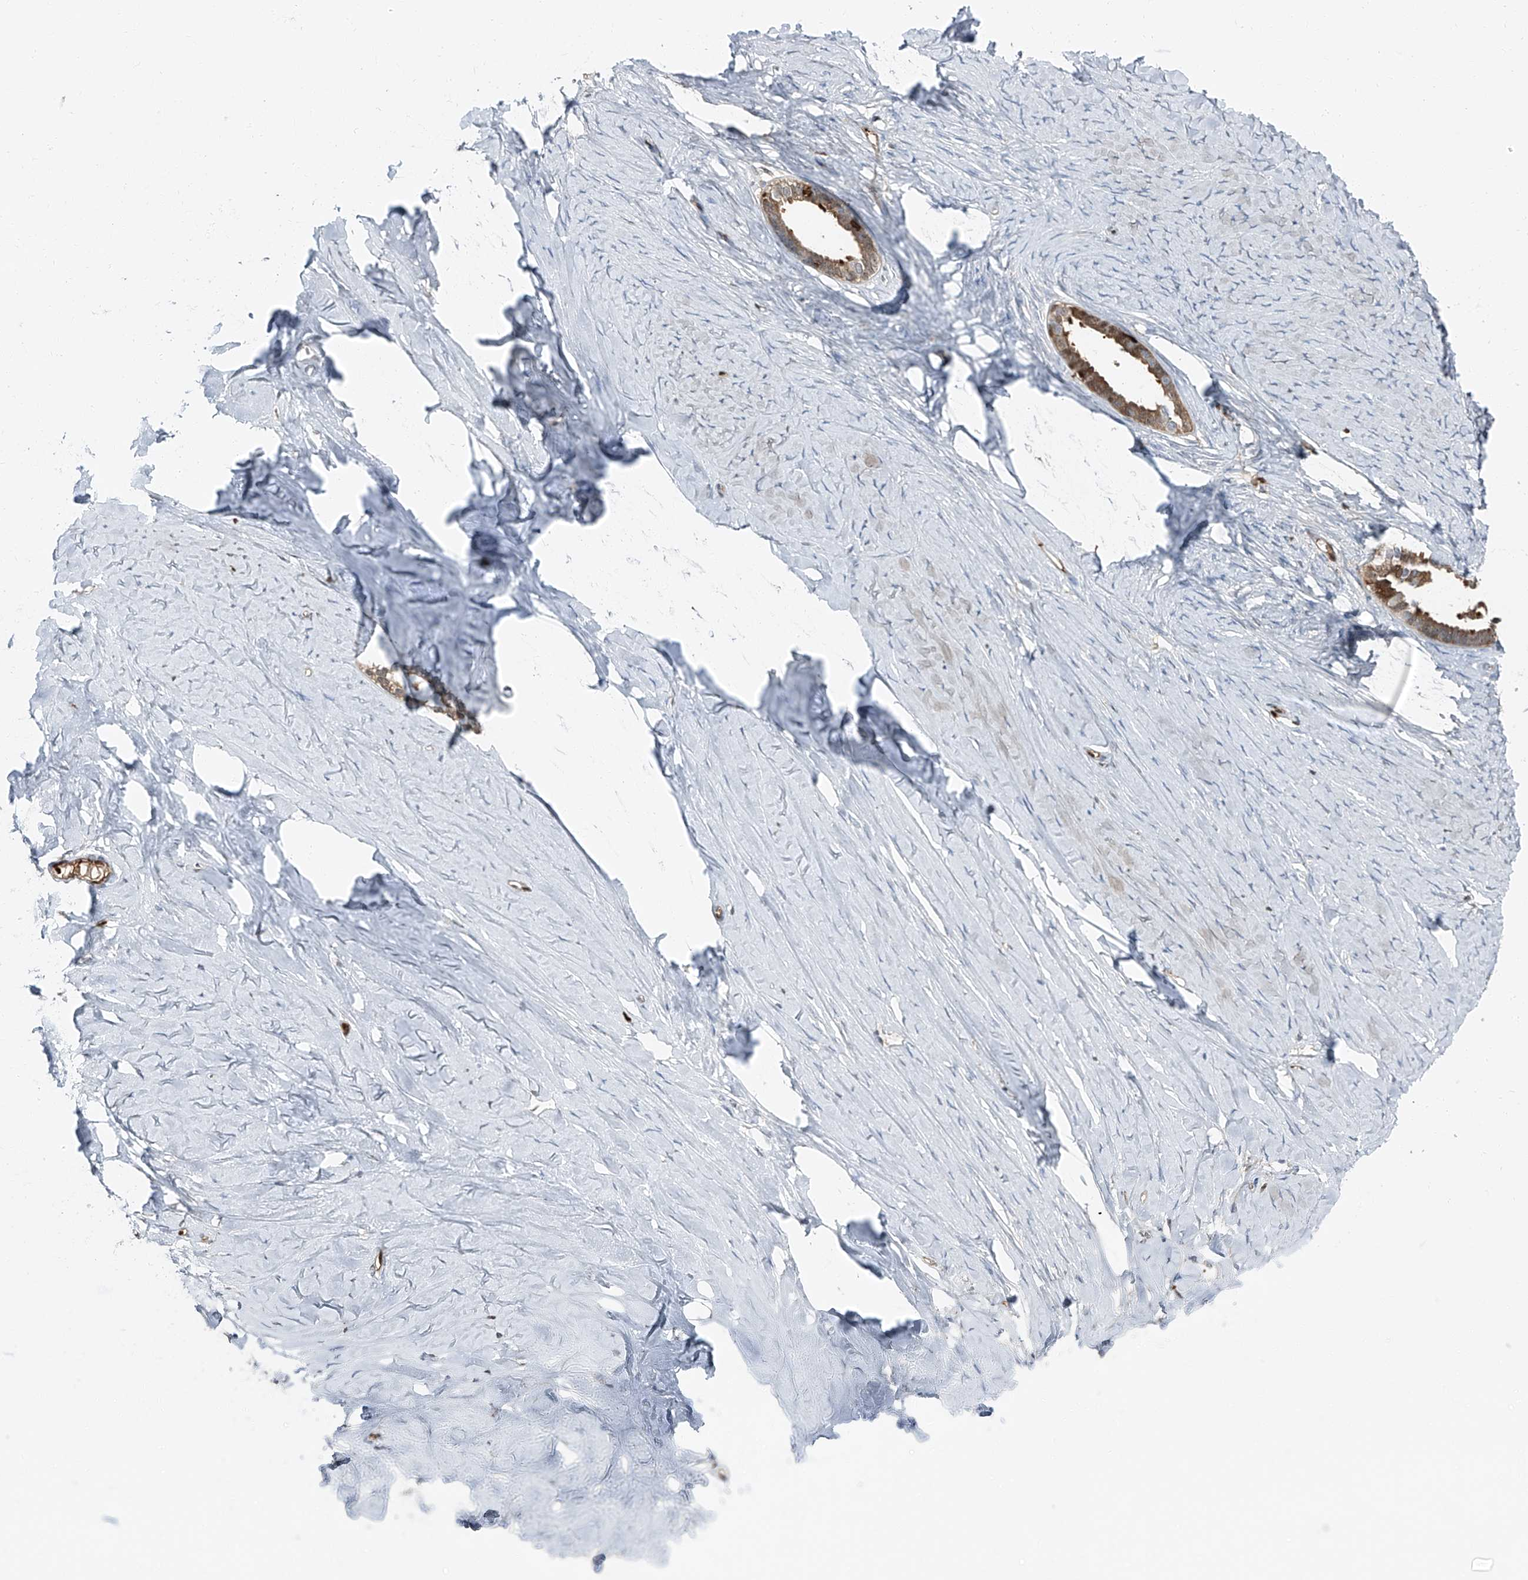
{"staining": {"intensity": "moderate", "quantity": "25%-75%", "location": "cytoplasmic/membranous"}, "tissue": "ovarian cancer", "cell_type": "Tumor cells", "image_type": "cancer", "snomed": [{"axis": "morphology", "description": "Cystadenocarcinoma, serous, NOS"}, {"axis": "topography", "description": "Ovary"}], "caption": "A photomicrograph showing moderate cytoplasmic/membranous positivity in approximately 25%-75% of tumor cells in serous cystadenocarcinoma (ovarian), as visualized by brown immunohistochemical staining.", "gene": "PSMB10", "patient": {"sex": "female", "age": 79}}